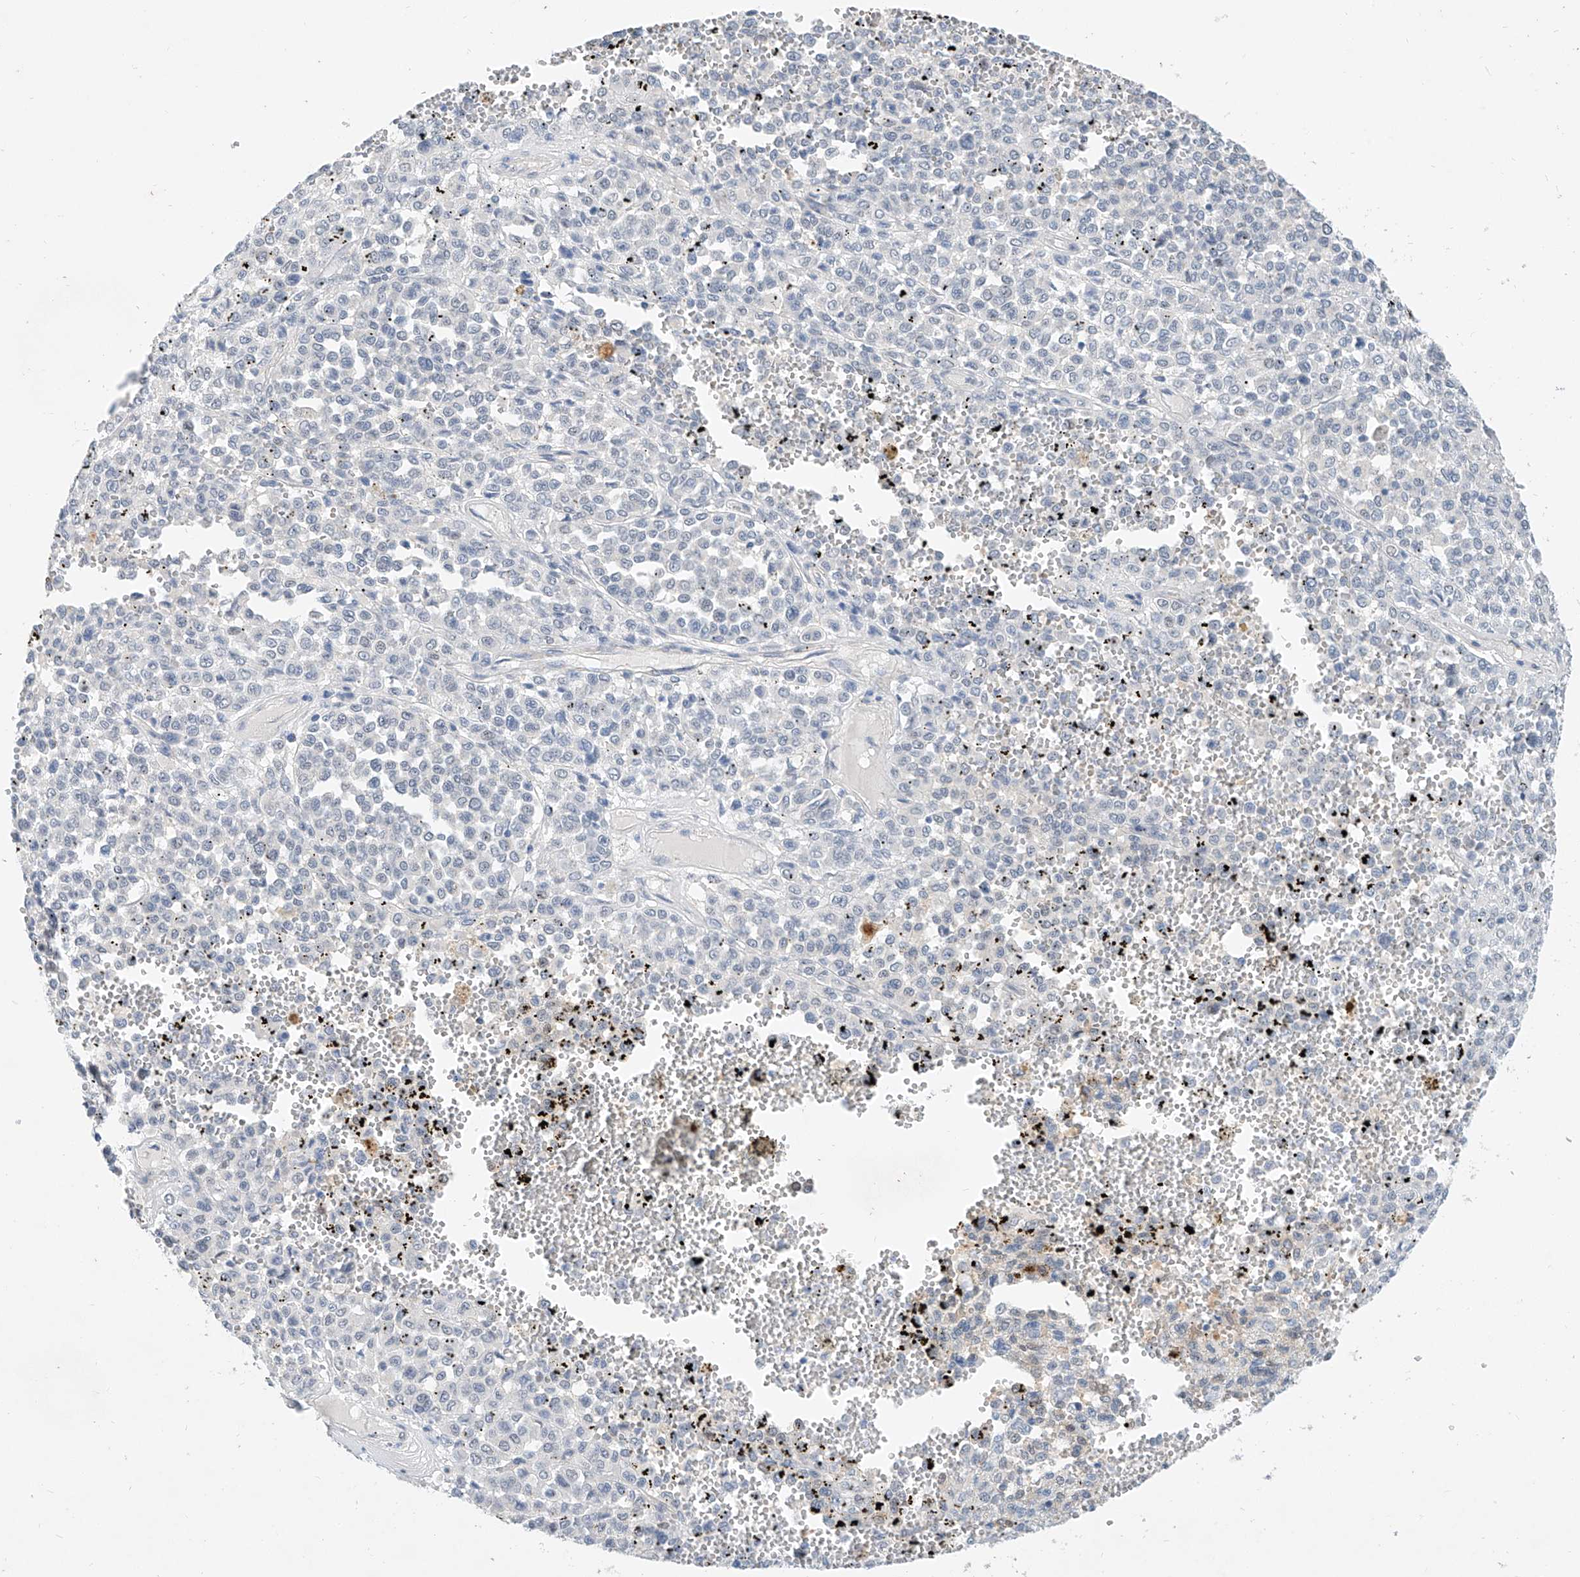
{"staining": {"intensity": "negative", "quantity": "none", "location": "none"}, "tissue": "melanoma", "cell_type": "Tumor cells", "image_type": "cancer", "snomed": [{"axis": "morphology", "description": "Malignant melanoma, Metastatic site"}, {"axis": "topography", "description": "Pancreas"}], "caption": "Melanoma was stained to show a protein in brown. There is no significant positivity in tumor cells.", "gene": "BPTF", "patient": {"sex": "female", "age": 30}}